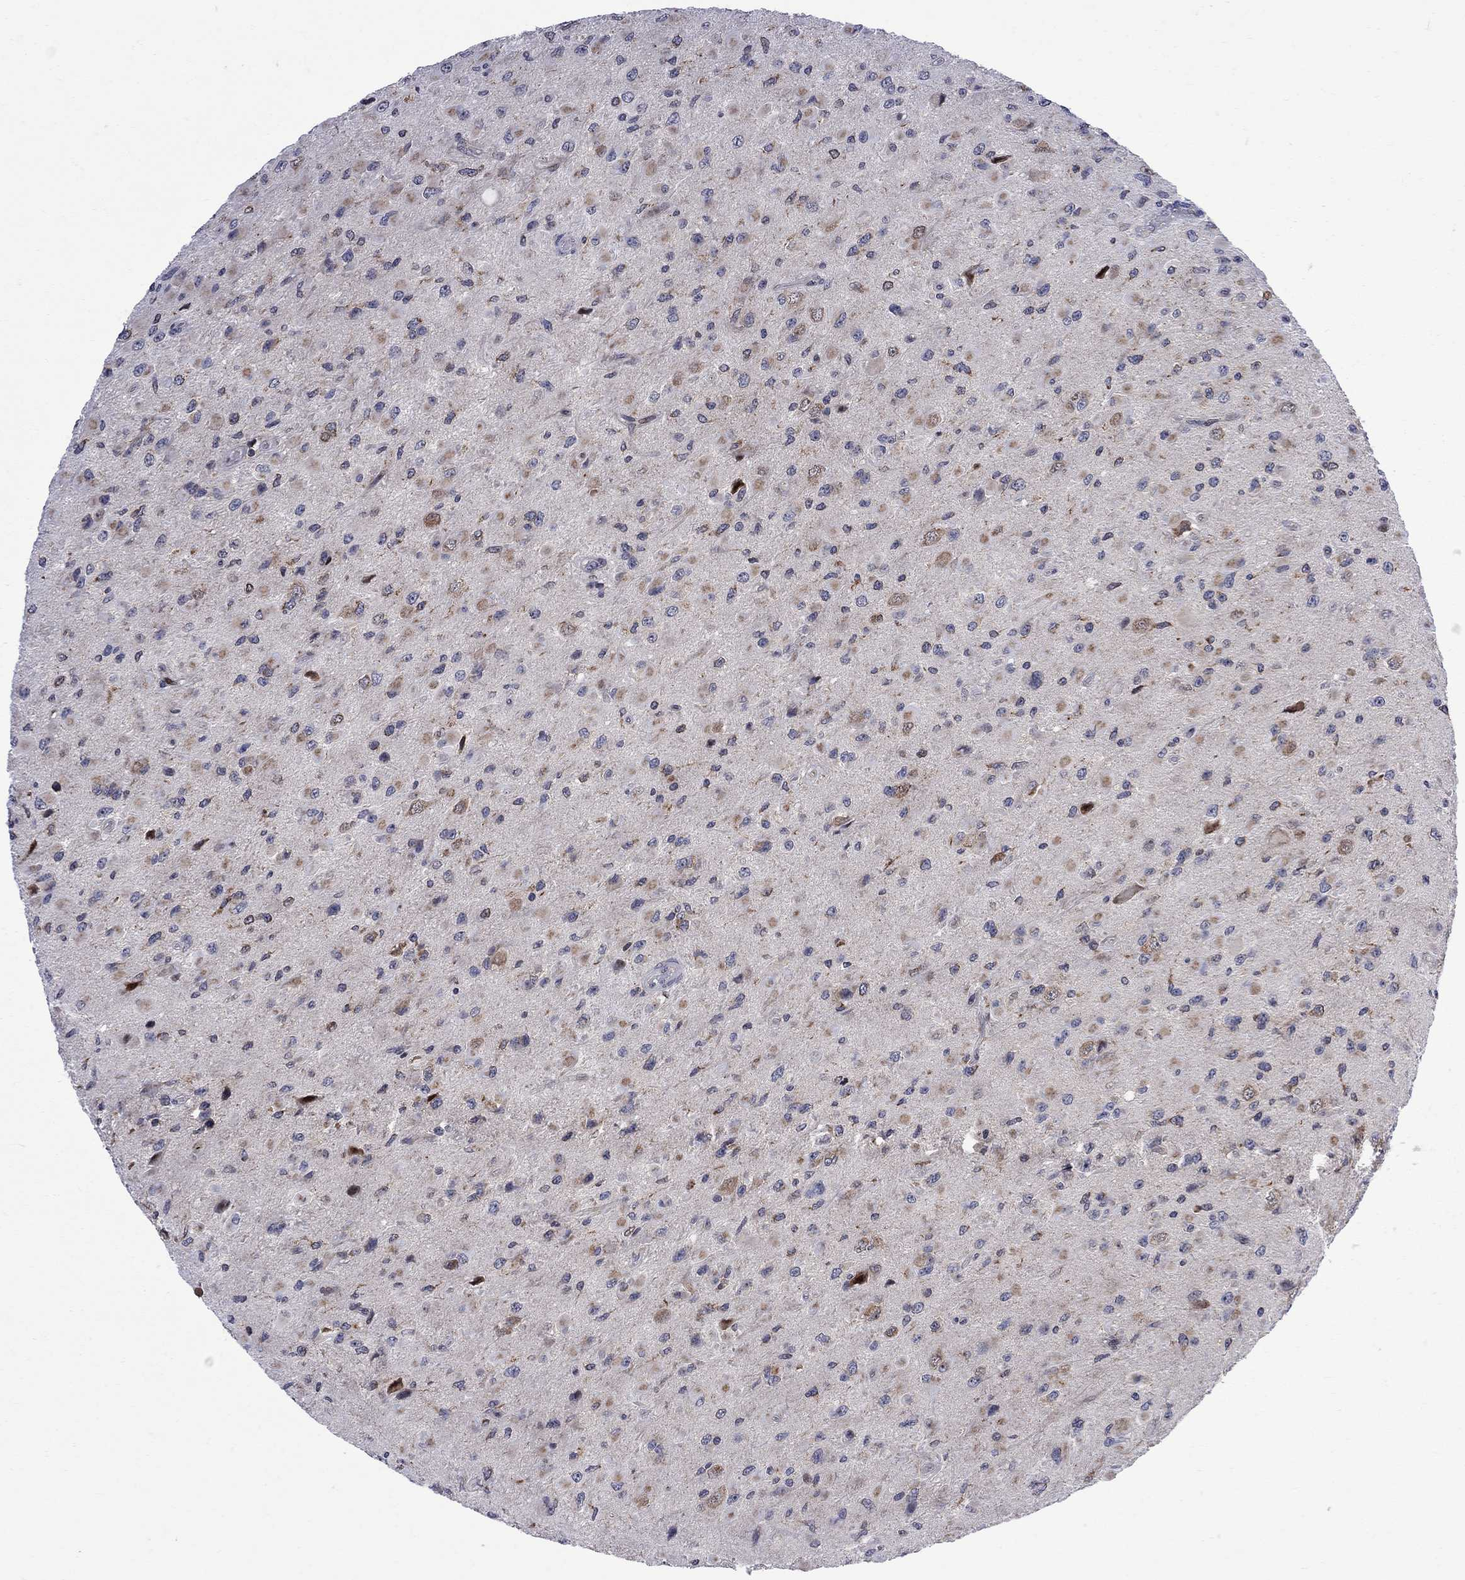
{"staining": {"intensity": "moderate", "quantity": "25%-75%", "location": "cytoplasmic/membranous"}, "tissue": "glioma", "cell_type": "Tumor cells", "image_type": "cancer", "snomed": [{"axis": "morphology", "description": "Glioma, malignant, High grade"}, {"axis": "topography", "description": "Cerebral cortex"}], "caption": "Human malignant glioma (high-grade) stained for a protein (brown) demonstrates moderate cytoplasmic/membranous positive staining in about 25%-75% of tumor cells.", "gene": "CNOT11", "patient": {"sex": "male", "age": 35}}